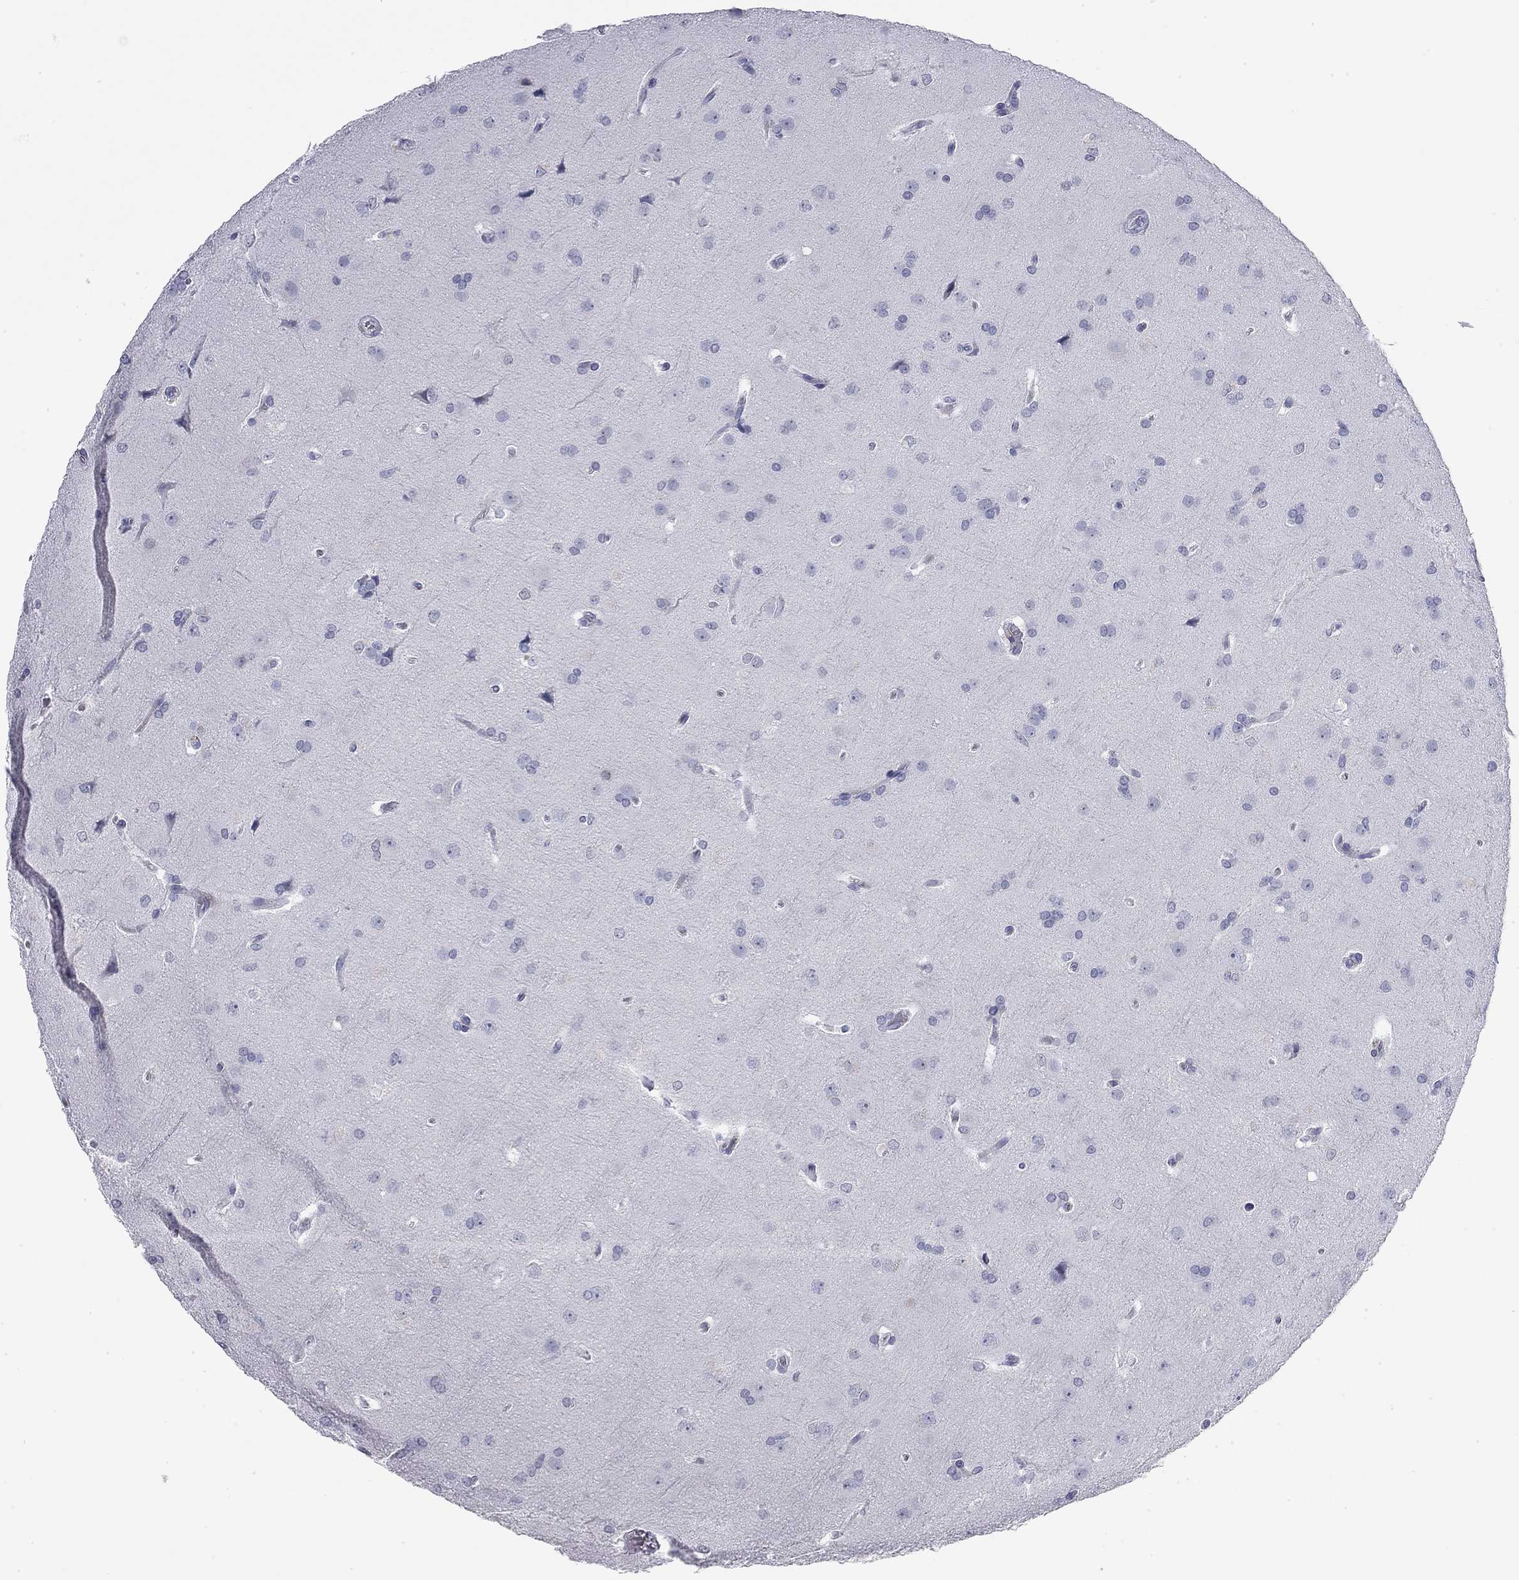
{"staining": {"intensity": "negative", "quantity": "none", "location": "none"}, "tissue": "glioma", "cell_type": "Tumor cells", "image_type": "cancer", "snomed": [{"axis": "morphology", "description": "Glioma, malignant, Low grade"}, {"axis": "topography", "description": "Brain"}], "caption": "Histopathology image shows no significant protein staining in tumor cells of glioma.", "gene": "AK8", "patient": {"sex": "female", "age": 32}}